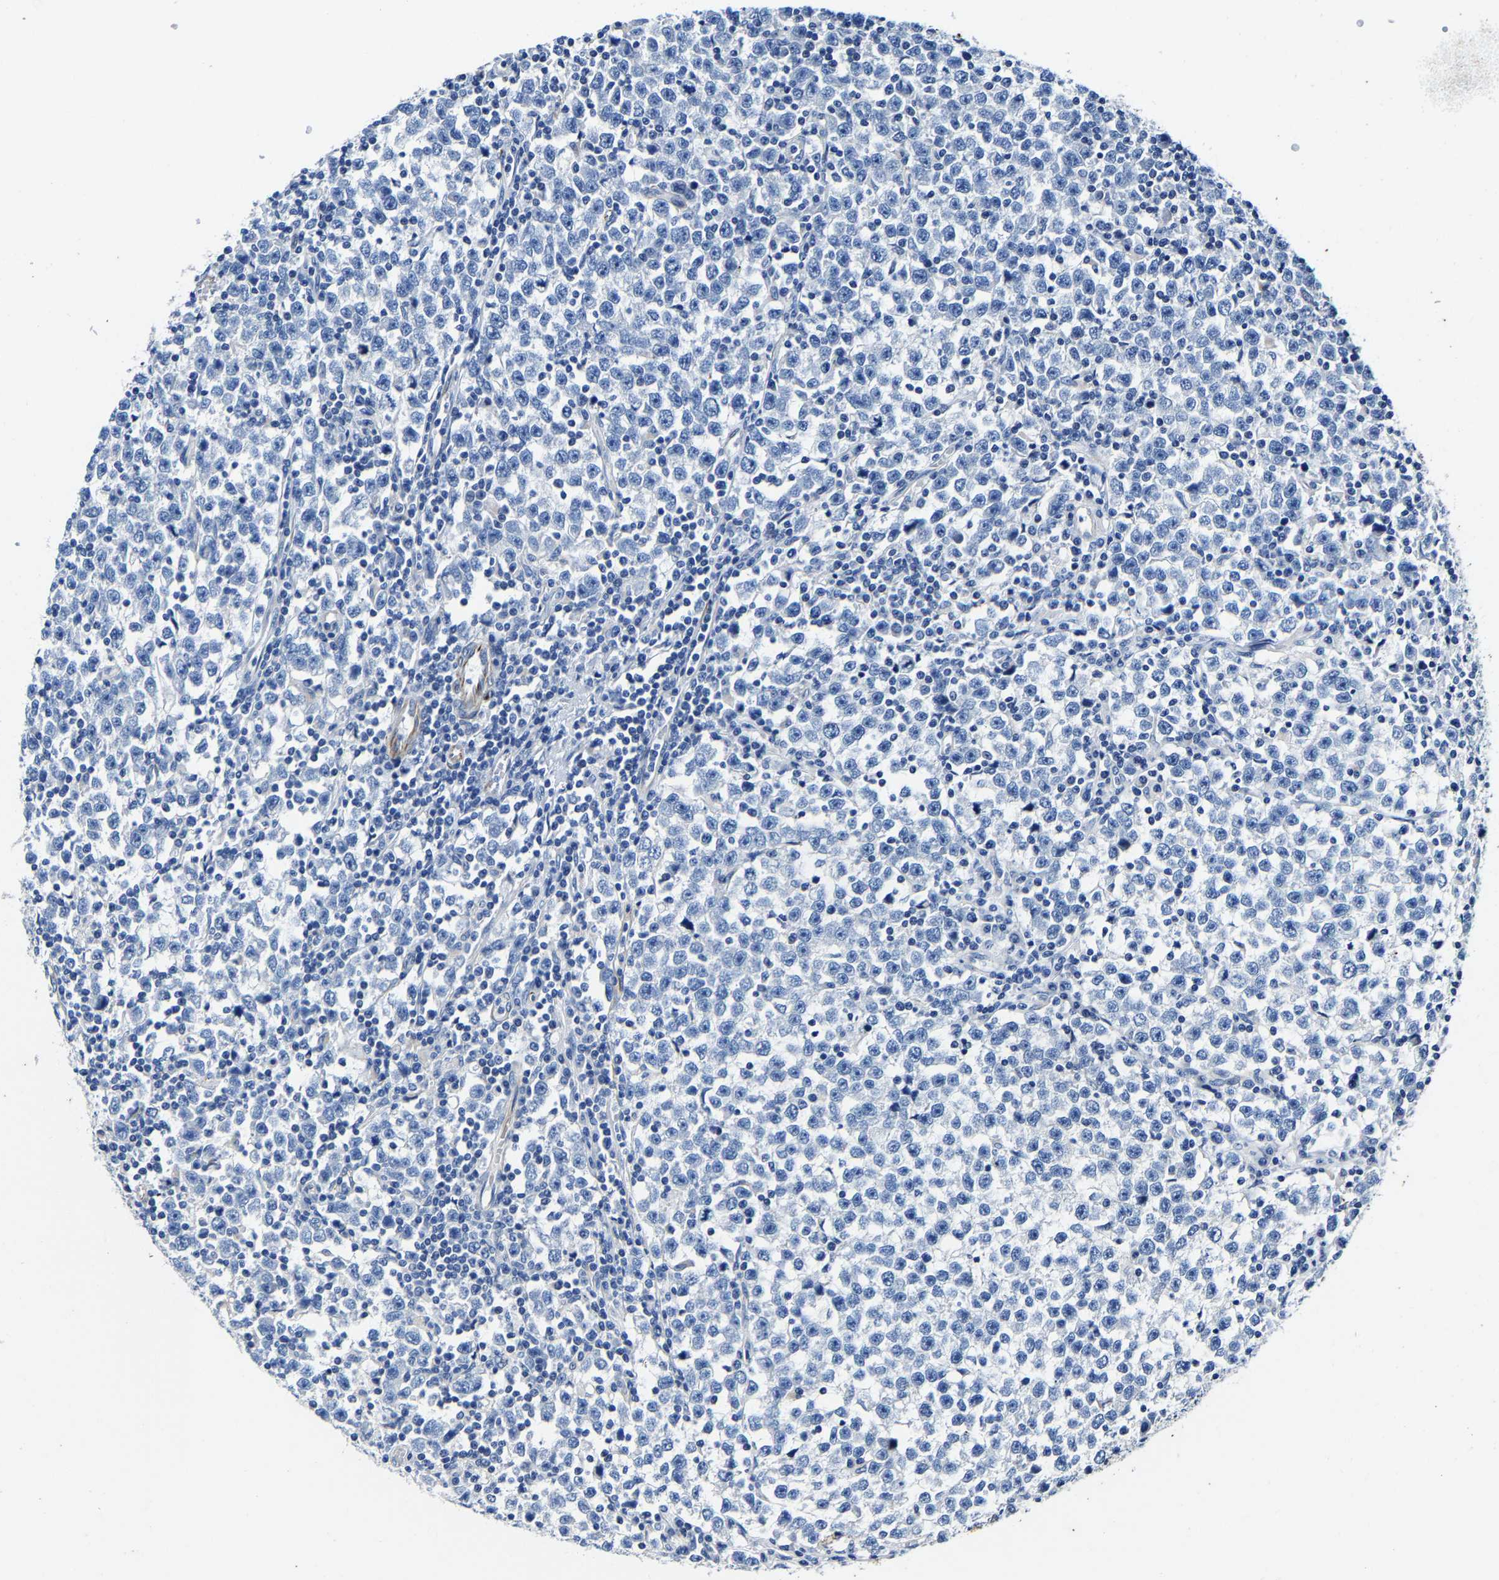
{"staining": {"intensity": "negative", "quantity": "none", "location": "none"}, "tissue": "testis cancer", "cell_type": "Tumor cells", "image_type": "cancer", "snomed": [{"axis": "morphology", "description": "Seminoma, NOS"}, {"axis": "topography", "description": "Testis"}], "caption": "IHC image of neoplastic tissue: seminoma (testis) stained with DAB (3,3'-diaminobenzidine) reveals no significant protein staining in tumor cells. Nuclei are stained in blue.", "gene": "MMEL1", "patient": {"sex": "male", "age": 43}}